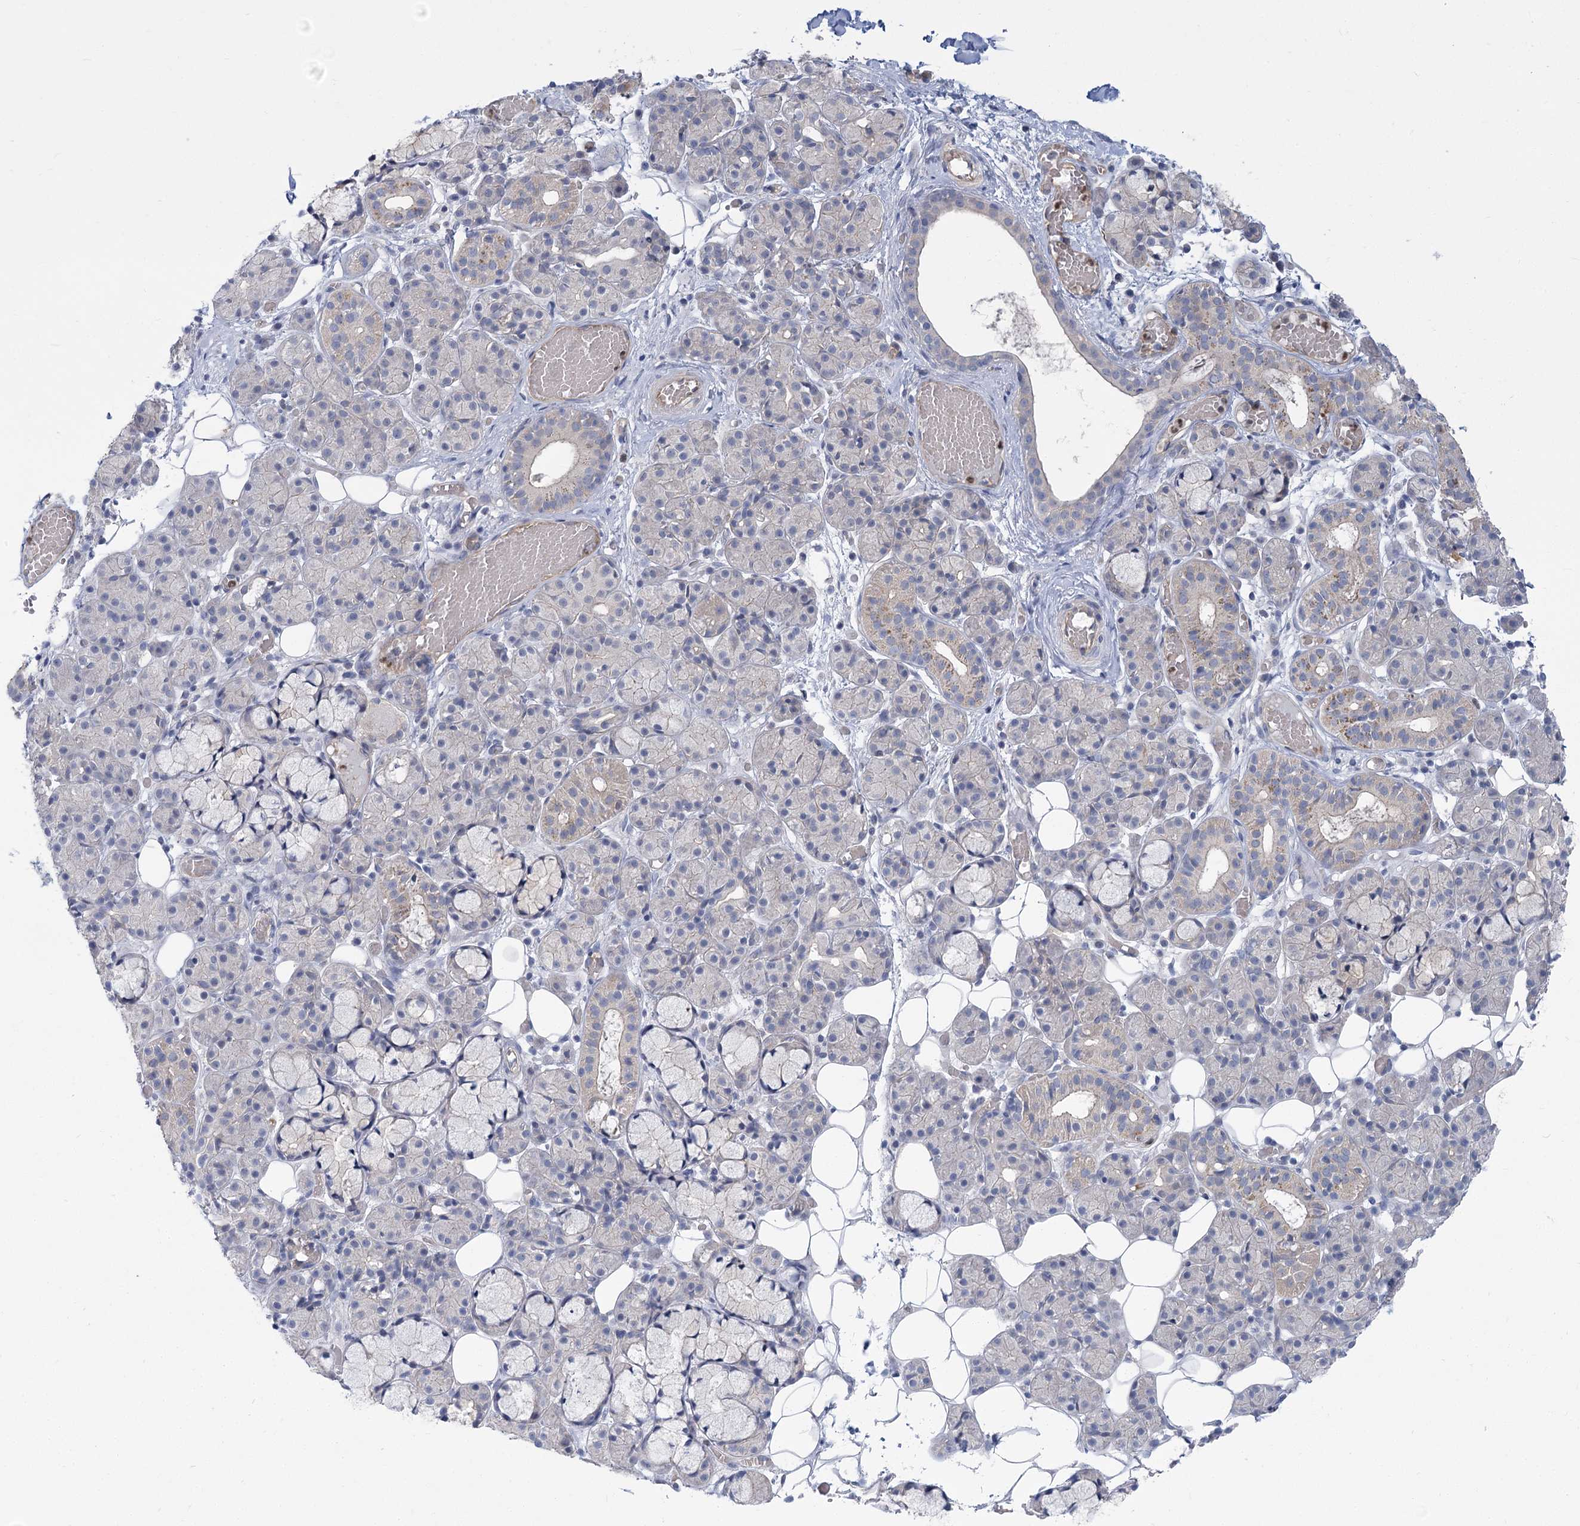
{"staining": {"intensity": "weak", "quantity": "<25%", "location": "cytoplasmic/membranous"}, "tissue": "salivary gland", "cell_type": "Glandular cells", "image_type": "normal", "snomed": [{"axis": "morphology", "description": "Normal tissue, NOS"}, {"axis": "topography", "description": "Salivary gland"}], "caption": "IHC micrograph of normal salivary gland: human salivary gland stained with DAB (3,3'-diaminobenzidine) demonstrates no significant protein staining in glandular cells.", "gene": "THAP6", "patient": {"sex": "male", "age": 63}}